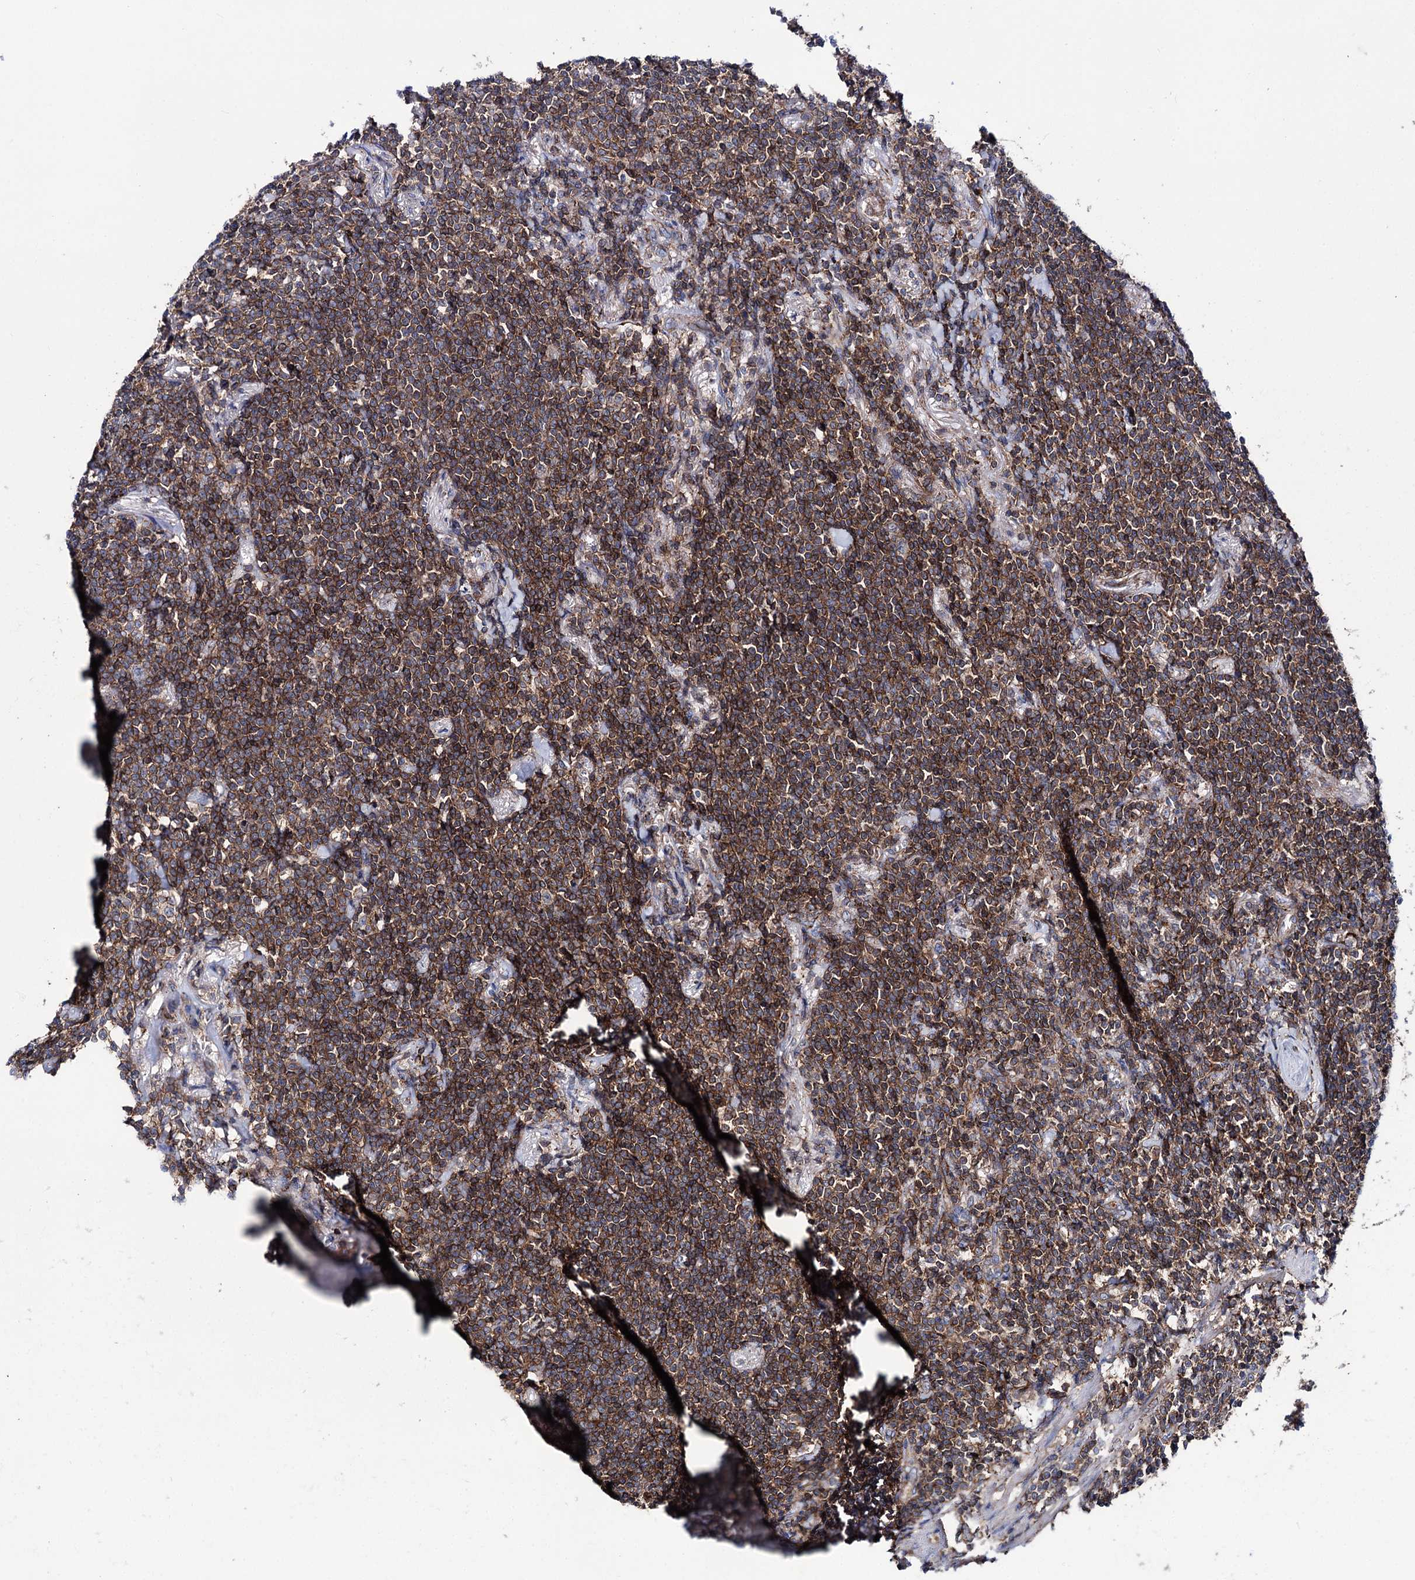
{"staining": {"intensity": "moderate", "quantity": ">75%", "location": "cytoplasmic/membranous"}, "tissue": "lymphoma", "cell_type": "Tumor cells", "image_type": "cancer", "snomed": [{"axis": "morphology", "description": "Malignant lymphoma, non-Hodgkin's type, Low grade"}, {"axis": "topography", "description": "Lung"}], "caption": "Lymphoma stained for a protein reveals moderate cytoplasmic/membranous positivity in tumor cells.", "gene": "DEF6", "patient": {"sex": "female", "age": 71}}